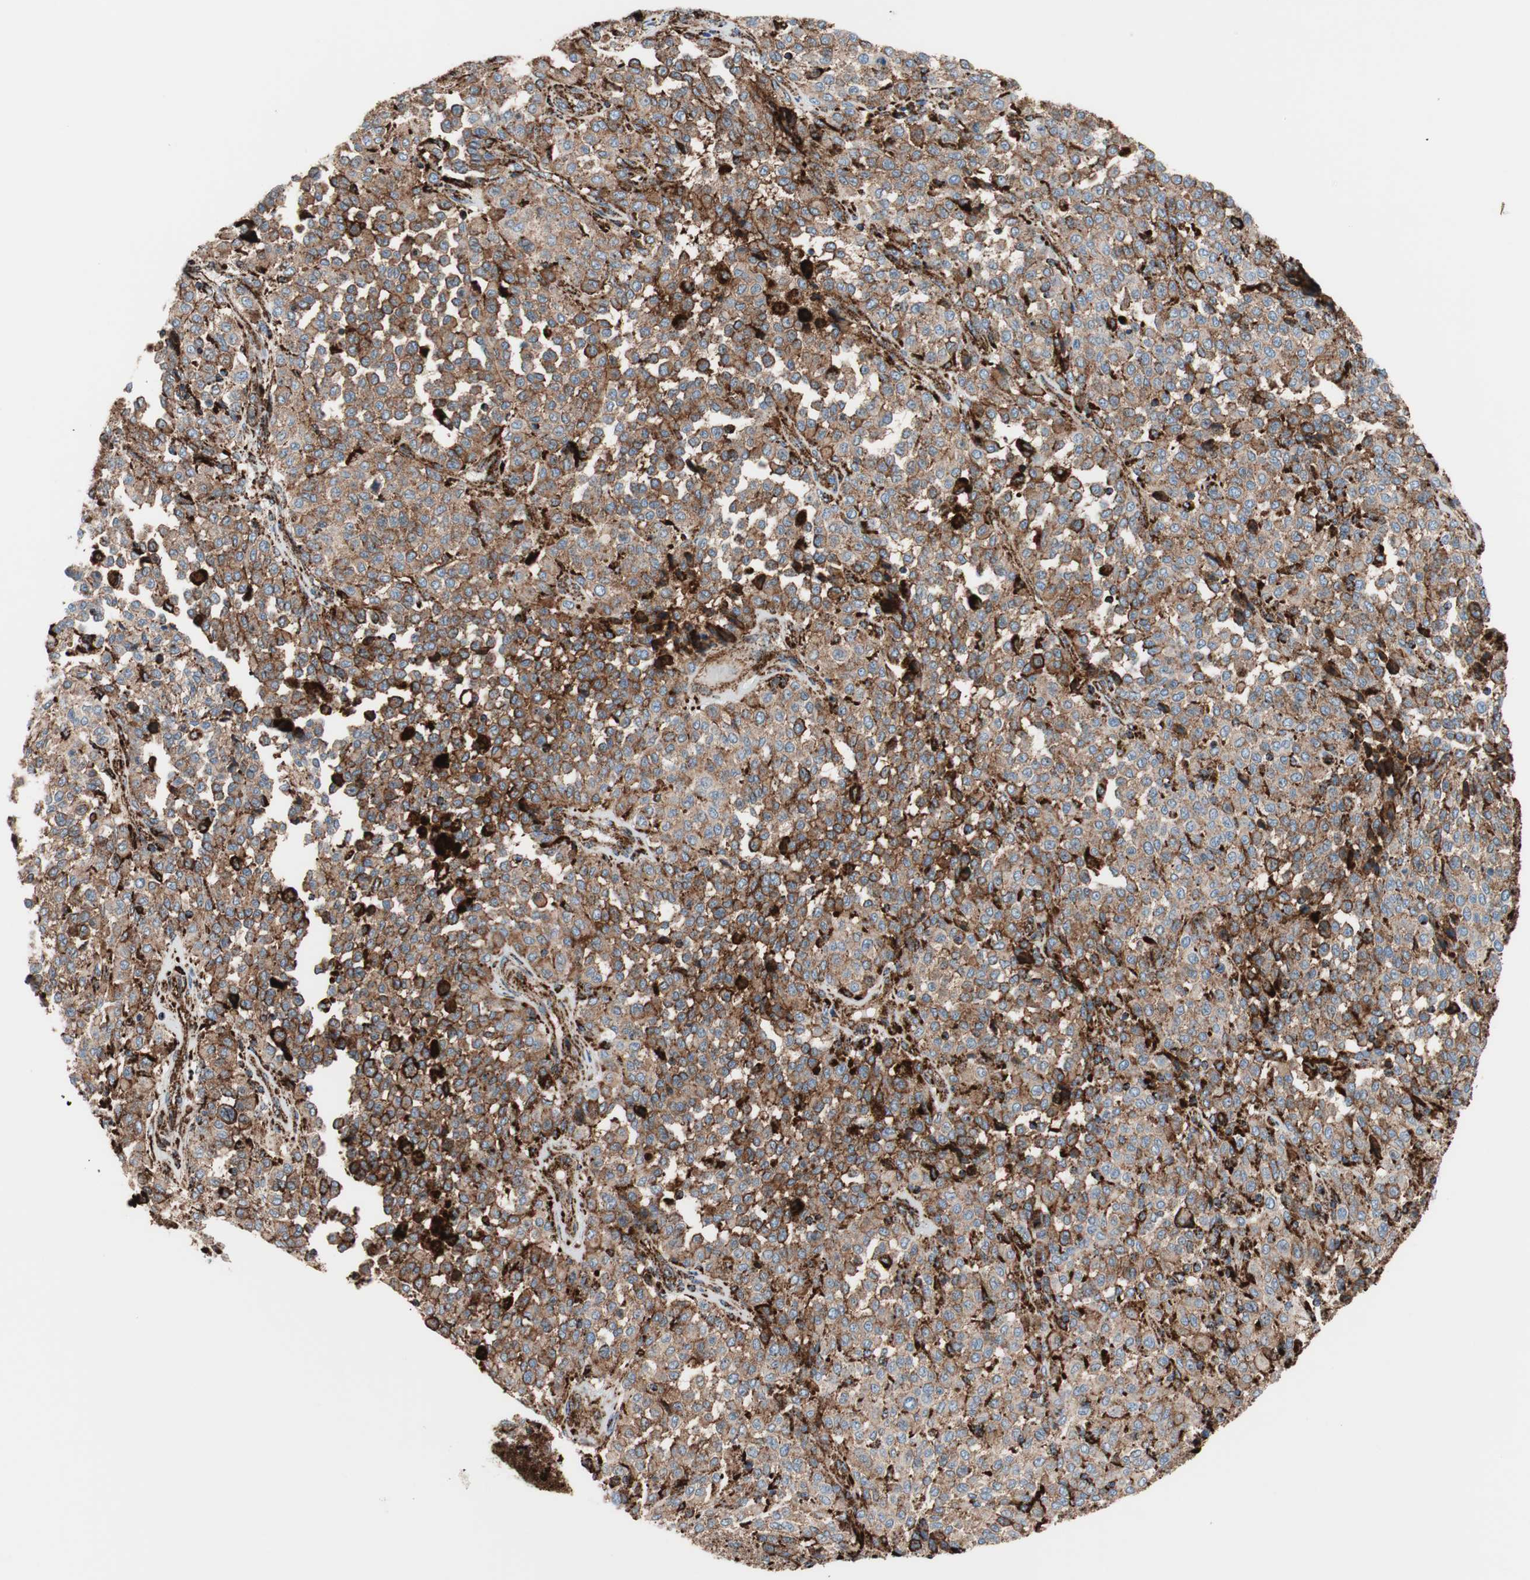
{"staining": {"intensity": "moderate", "quantity": ">75%", "location": "cytoplasmic/membranous"}, "tissue": "melanoma", "cell_type": "Tumor cells", "image_type": "cancer", "snomed": [{"axis": "morphology", "description": "Malignant melanoma, Metastatic site"}, {"axis": "topography", "description": "Pancreas"}], "caption": "Immunohistochemical staining of melanoma shows medium levels of moderate cytoplasmic/membranous positivity in approximately >75% of tumor cells.", "gene": "LAMP1", "patient": {"sex": "female", "age": 30}}